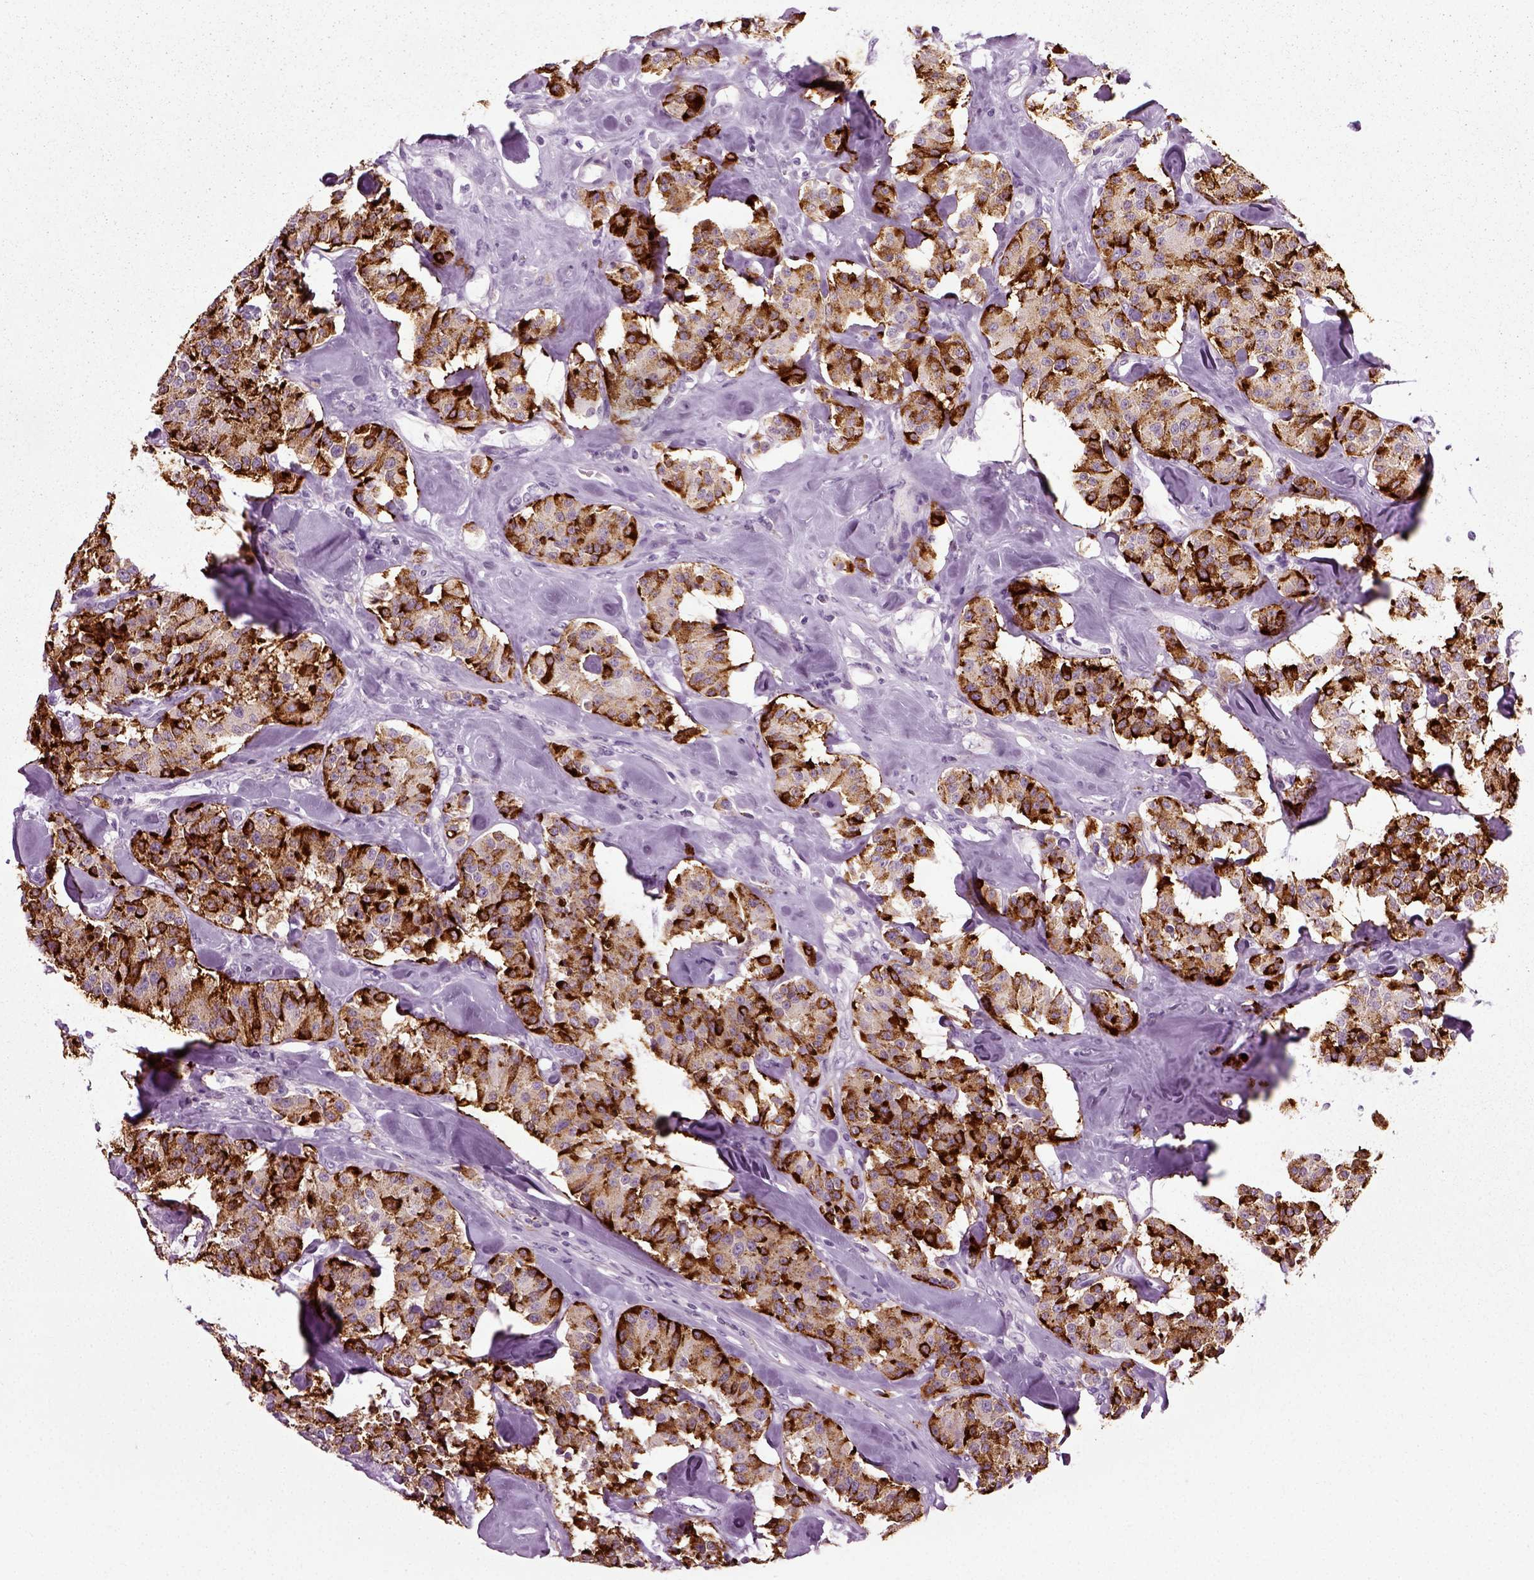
{"staining": {"intensity": "strong", "quantity": ">75%", "location": "cytoplasmic/membranous"}, "tissue": "carcinoid", "cell_type": "Tumor cells", "image_type": "cancer", "snomed": [{"axis": "morphology", "description": "Carcinoid, malignant, NOS"}, {"axis": "topography", "description": "Pancreas"}], "caption": "Protein analysis of malignant carcinoid tissue displays strong cytoplasmic/membranous staining in approximately >75% of tumor cells.", "gene": "SCG5", "patient": {"sex": "male", "age": 41}}